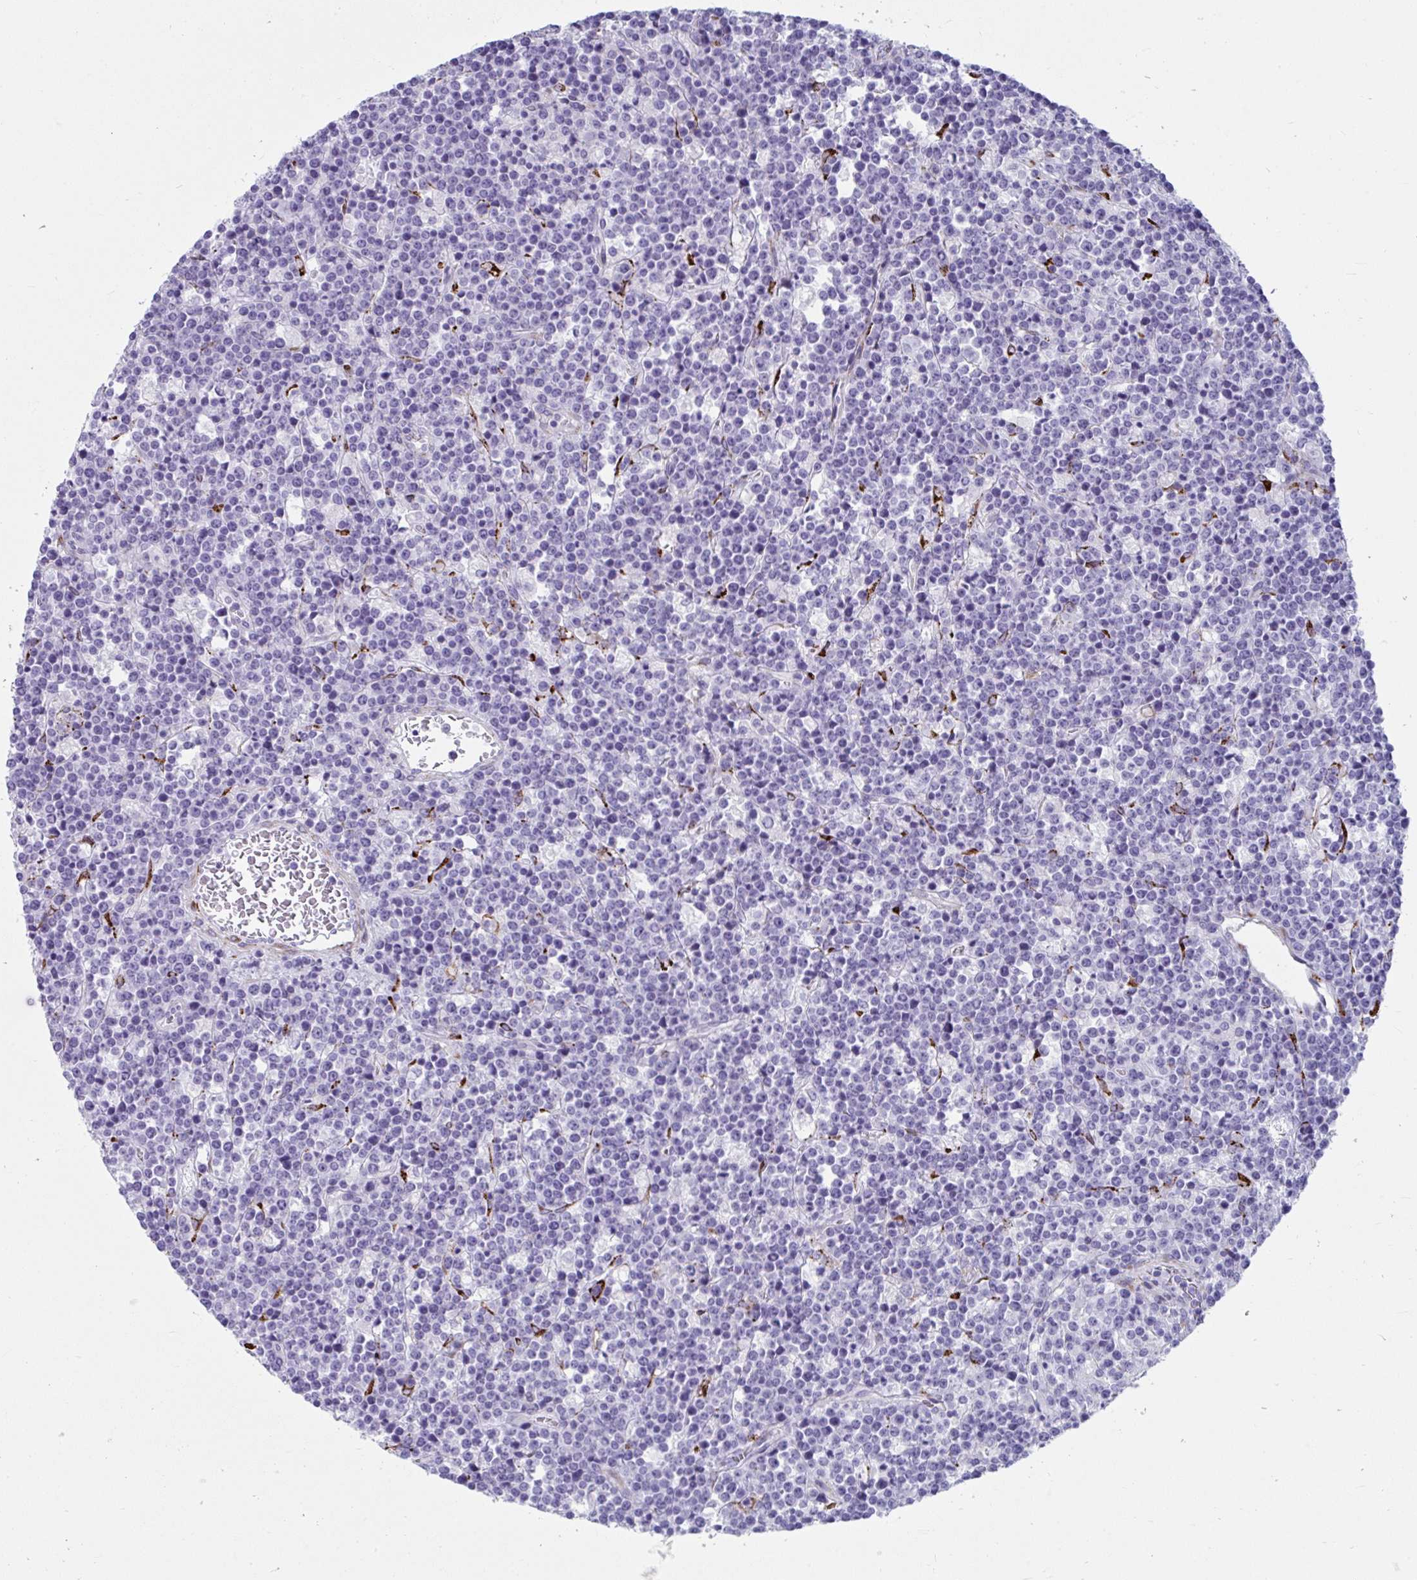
{"staining": {"intensity": "negative", "quantity": "none", "location": "none"}, "tissue": "lymphoma", "cell_type": "Tumor cells", "image_type": "cancer", "snomed": [{"axis": "morphology", "description": "Malignant lymphoma, non-Hodgkin's type, High grade"}, {"axis": "topography", "description": "Ovary"}], "caption": "The immunohistochemistry (IHC) histopathology image has no significant positivity in tumor cells of lymphoma tissue. (Brightfield microscopy of DAB (3,3'-diaminobenzidine) immunohistochemistry (IHC) at high magnification).", "gene": "GRXCR2", "patient": {"sex": "female", "age": 56}}